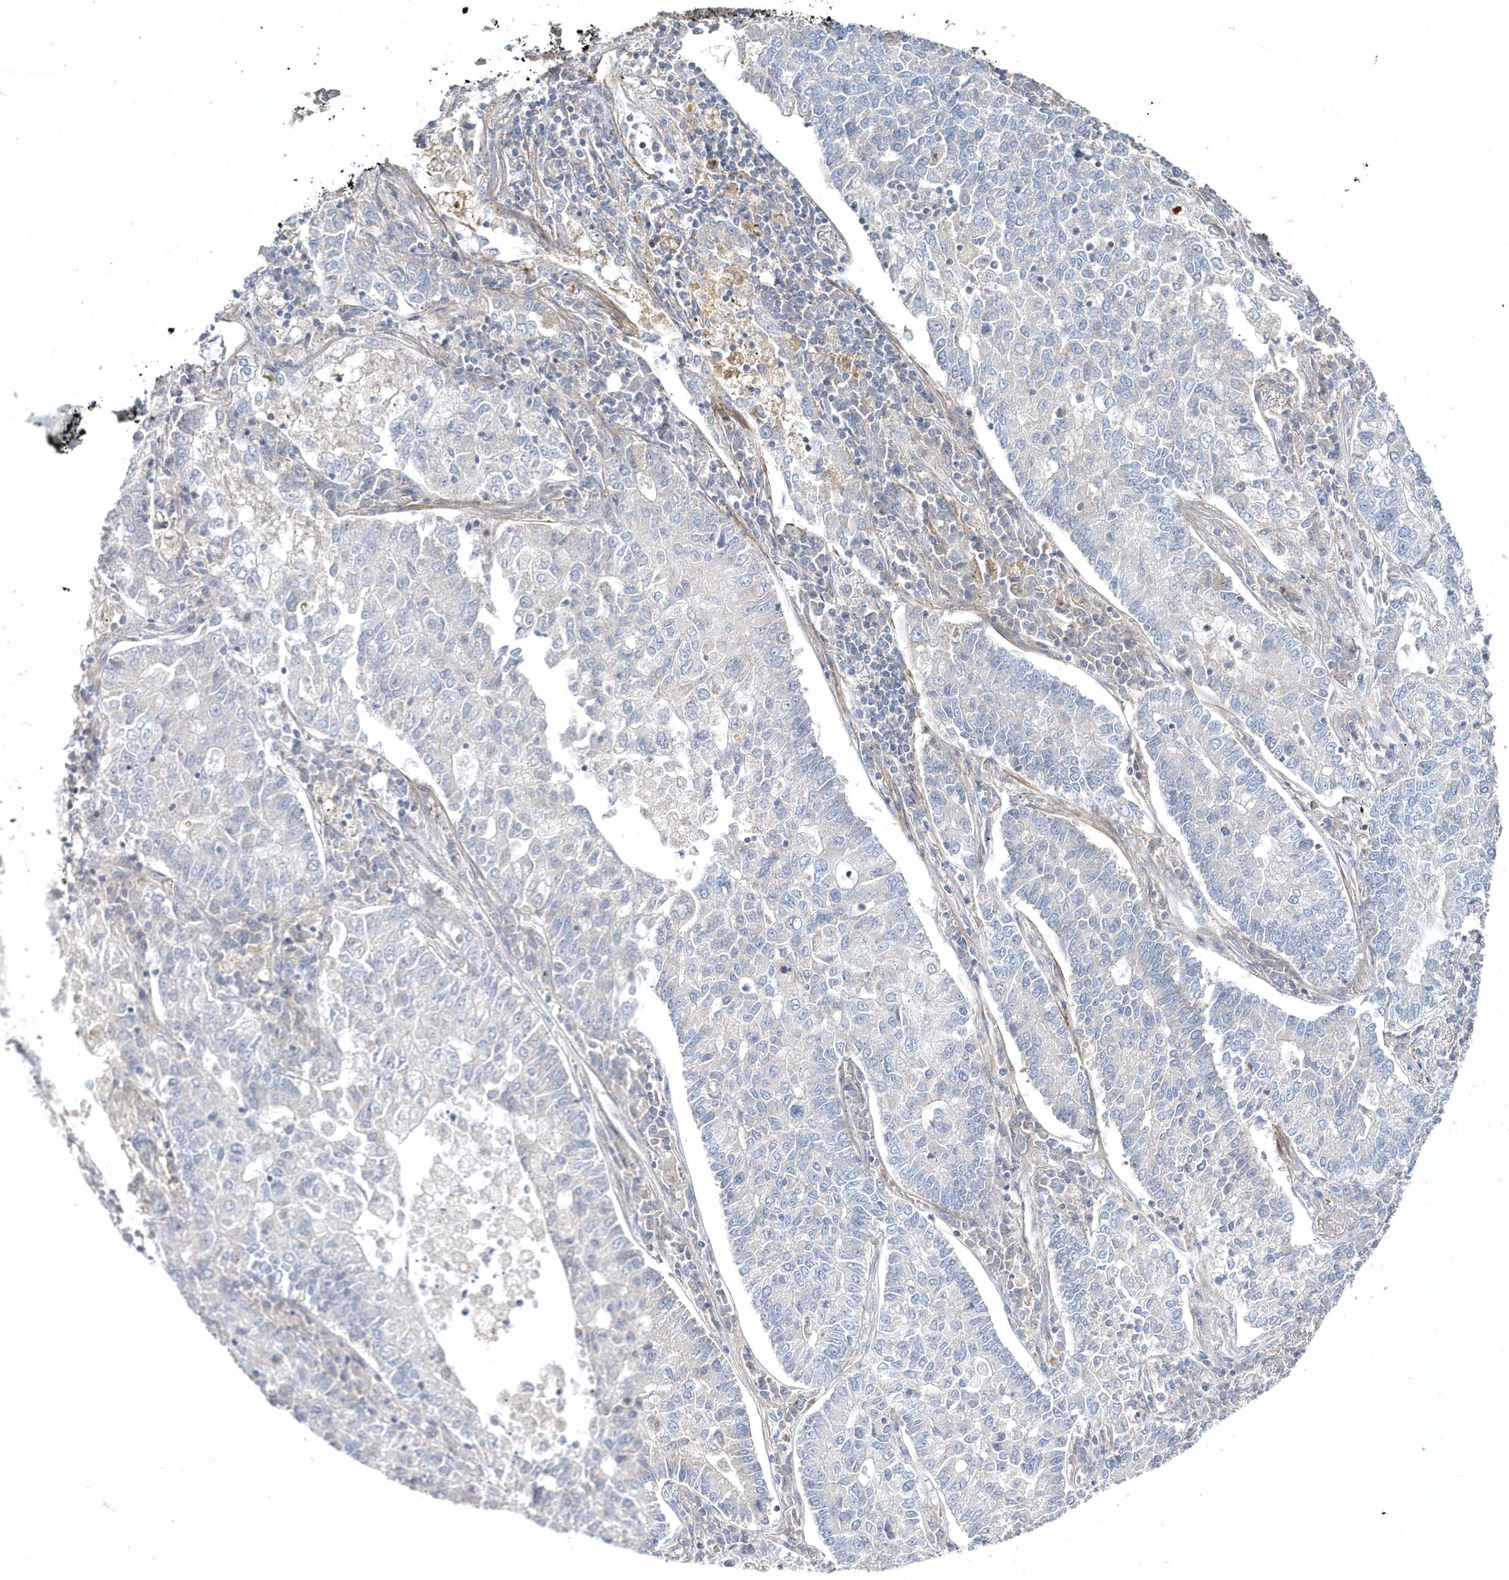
{"staining": {"intensity": "negative", "quantity": "none", "location": "none"}, "tissue": "lung cancer", "cell_type": "Tumor cells", "image_type": "cancer", "snomed": [{"axis": "morphology", "description": "Adenocarcinoma, NOS"}, {"axis": "topography", "description": "Lung"}], "caption": "Immunohistochemistry (IHC) micrograph of neoplastic tissue: adenocarcinoma (lung) stained with DAB displays no significant protein positivity in tumor cells.", "gene": "LEXM", "patient": {"sex": "male", "age": 49}}